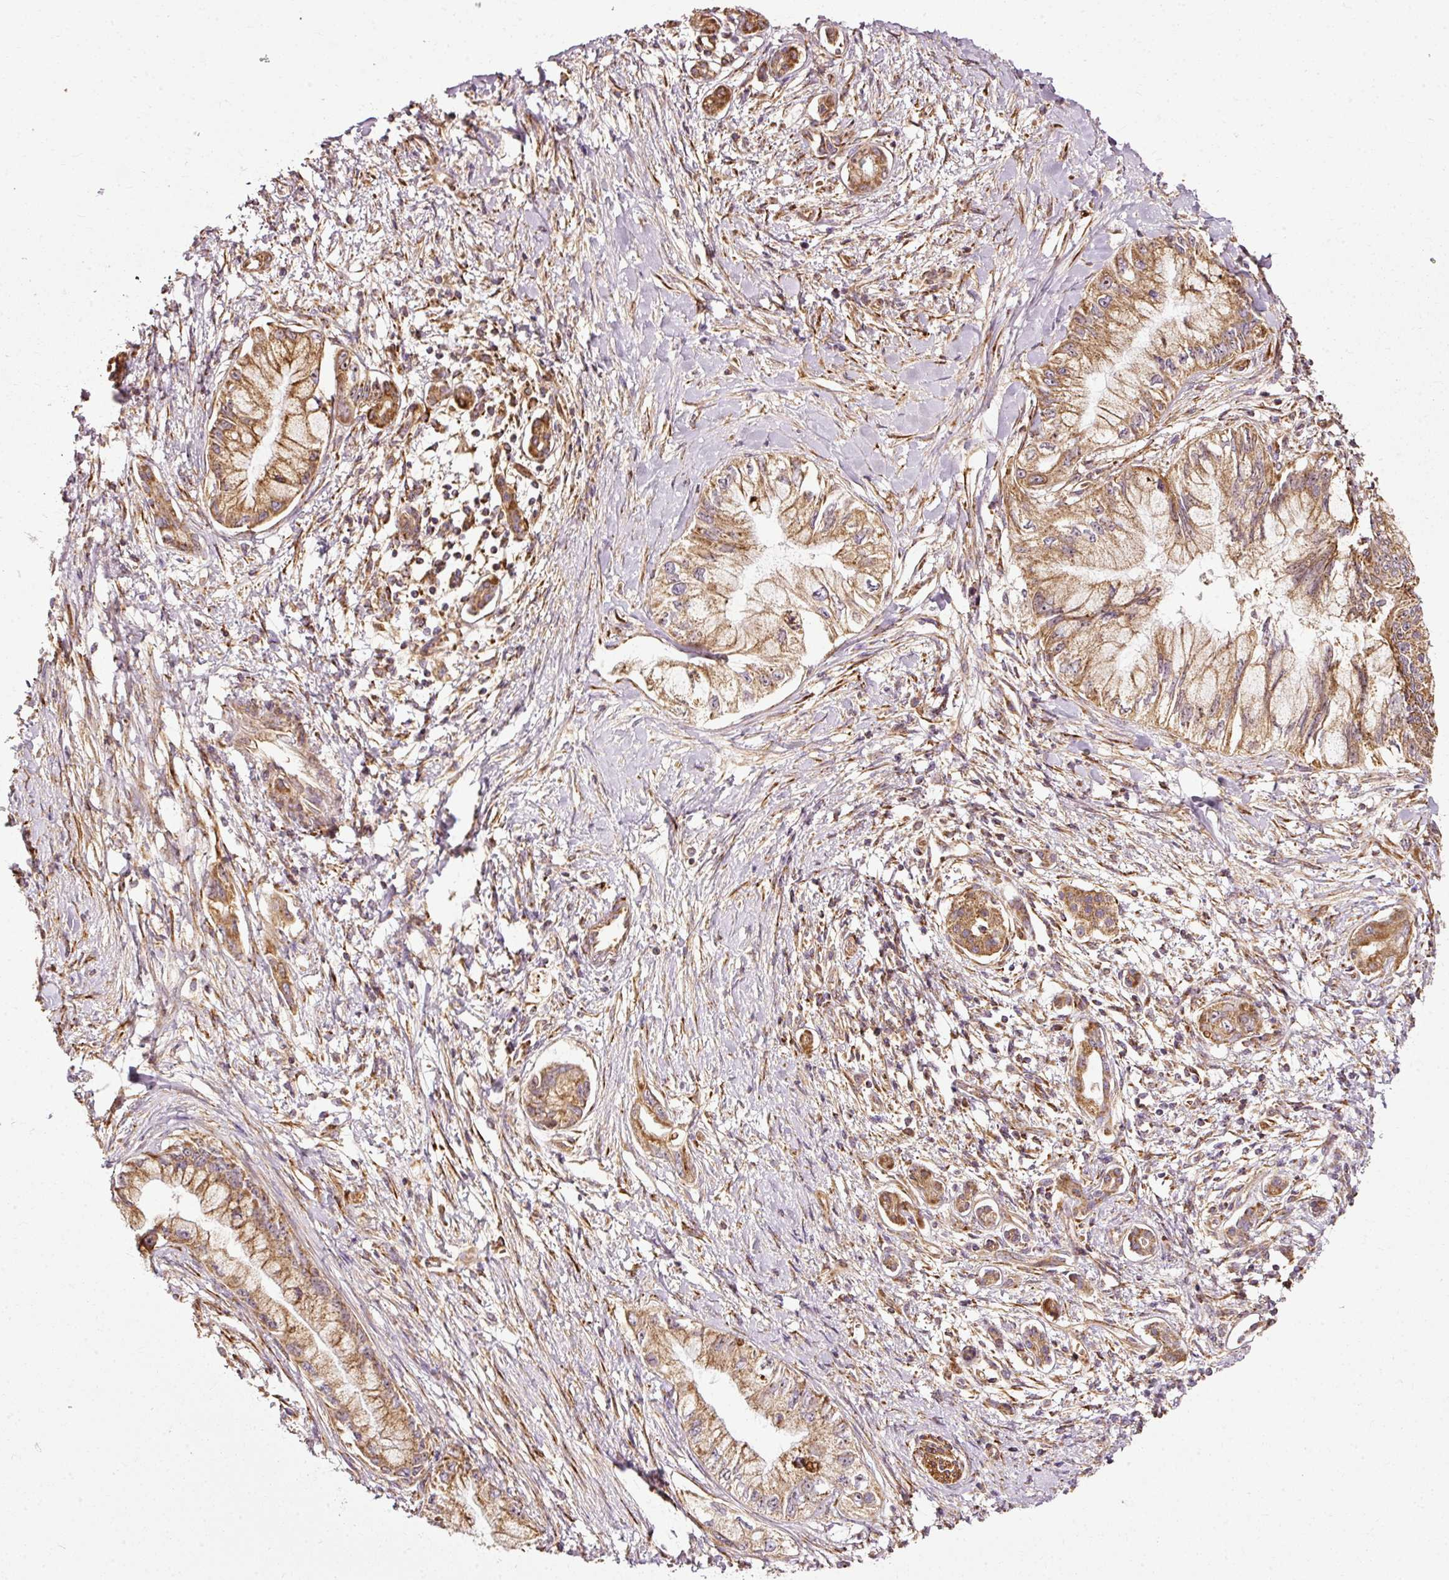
{"staining": {"intensity": "moderate", "quantity": ">75%", "location": "cytoplasmic/membranous"}, "tissue": "pancreatic cancer", "cell_type": "Tumor cells", "image_type": "cancer", "snomed": [{"axis": "morphology", "description": "Adenocarcinoma, NOS"}, {"axis": "topography", "description": "Pancreas"}], "caption": "Immunohistochemical staining of pancreatic adenocarcinoma exhibits medium levels of moderate cytoplasmic/membranous expression in approximately >75% of tumor cells.", "gene": "ISCU", "patient": {"sex": "male", "age": 48}}